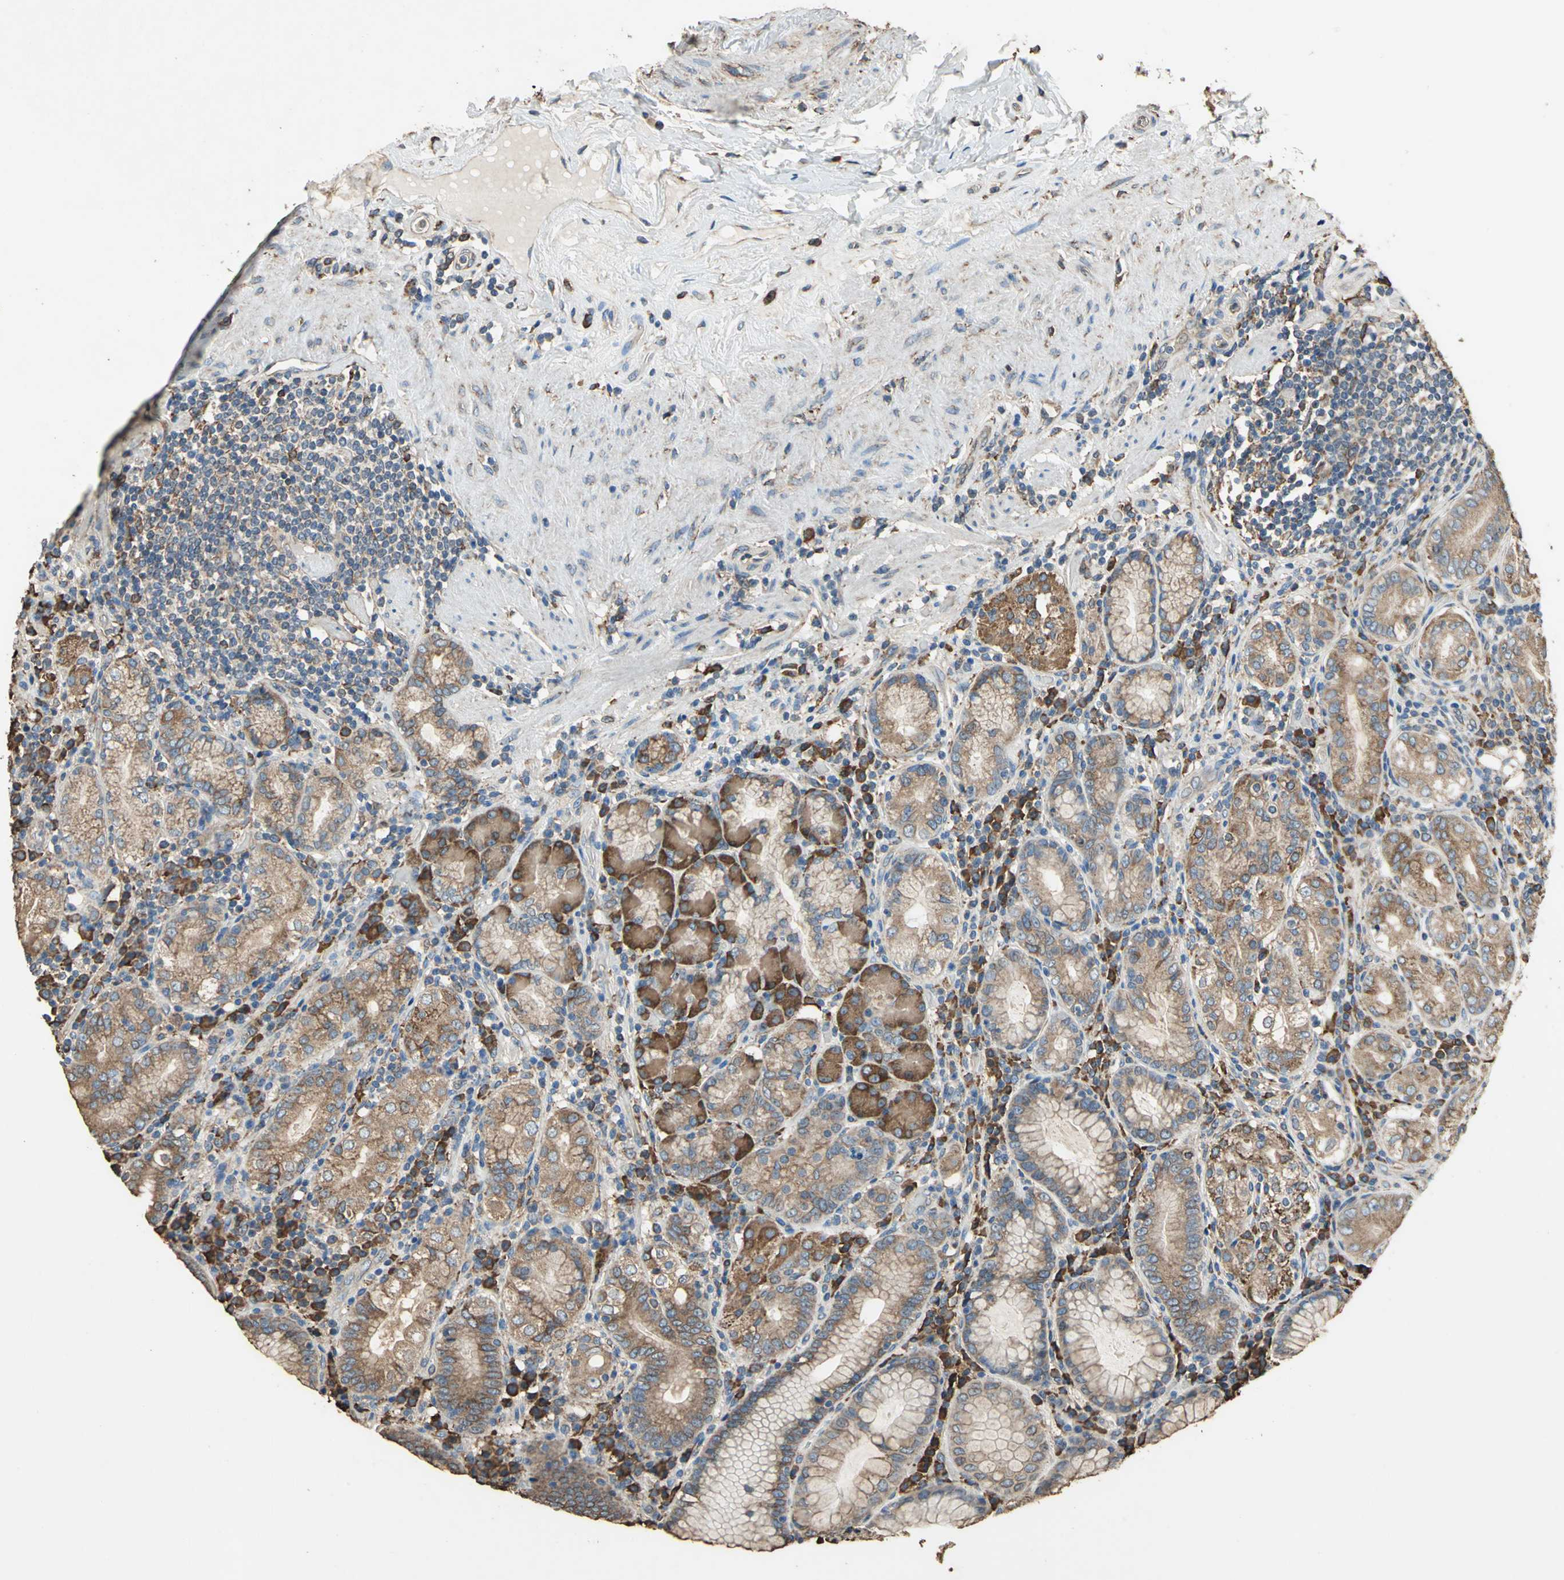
{"staining": {"intensity": "strong", "quantity": ">75%", "location": "cytoplasmic/membranous"}, "tissue": "stomach", "cell_type": "Glandular cells", "image_type": "normal", "snomed": [{"axis": "morphology", "description": "Normal tissue, NOS"}, {"axis": "topography", "description": "Stomach, lower"}], "caption": "Immunohistochemical staining of normal stomach displays high levels of strong cytoplasmic/membranous staining in about >75% of glandular cells.", "gene": "GPANK1", "patient": {"sex": "female", "age": 76}}